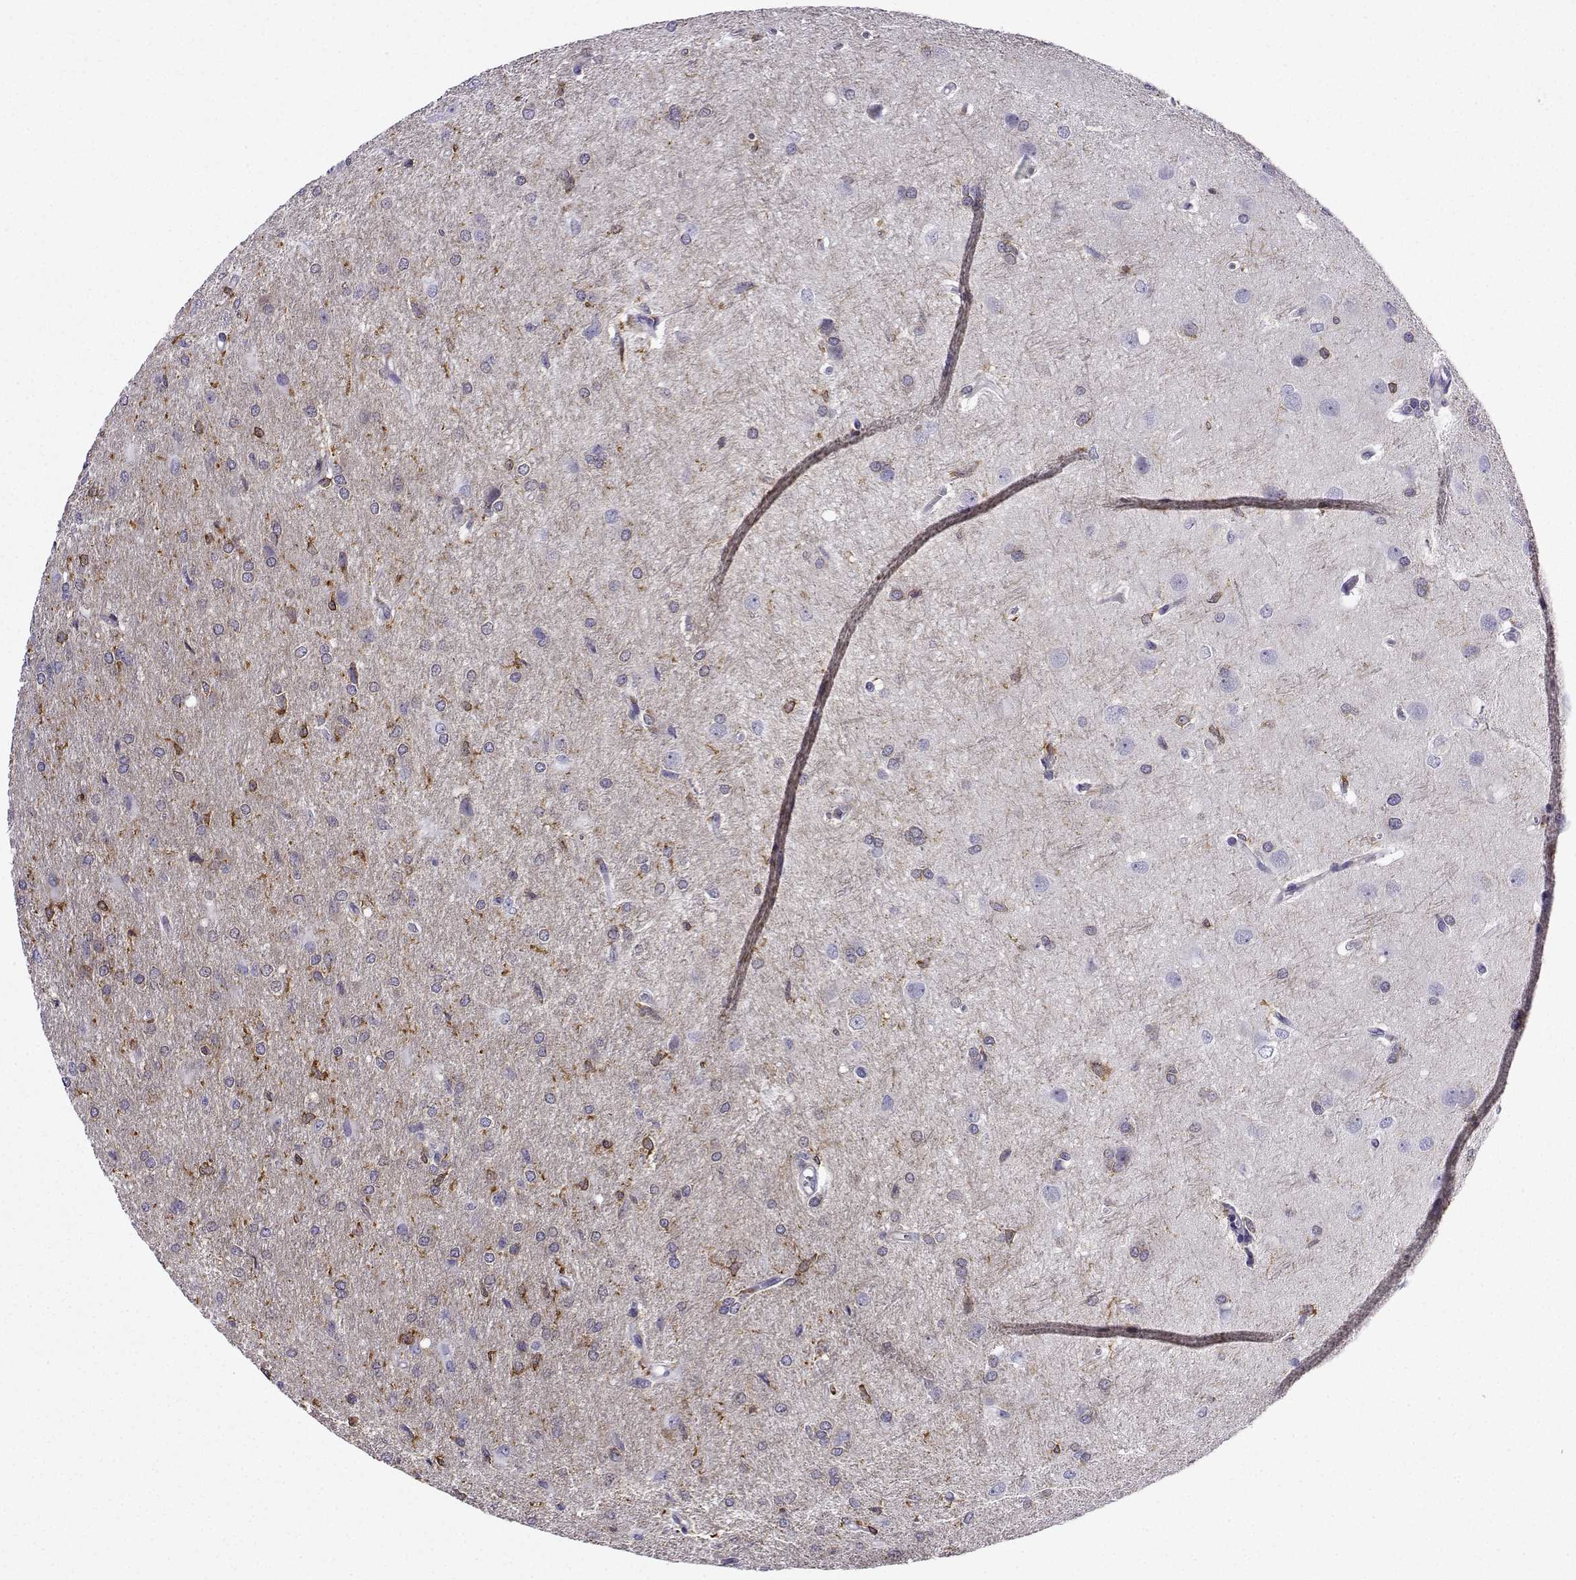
{"staining": {"intensity": "negative", "quantity": "none", "location": "none"}, "tissue": "glioma", "cell_type": "Tumor cells", "image_type": "cancer", "snomed": [{"axis": "morphology", "description": "Glioma, malignant, High grade"}, {"axis": "topography", "description": "Brain"}], "caption": "Tumor cells show no significant protein staining in glioma. Nuclei are stained in blue.", "gene": "DOCK10", "patient": {"sex": "male", "age": 68}}